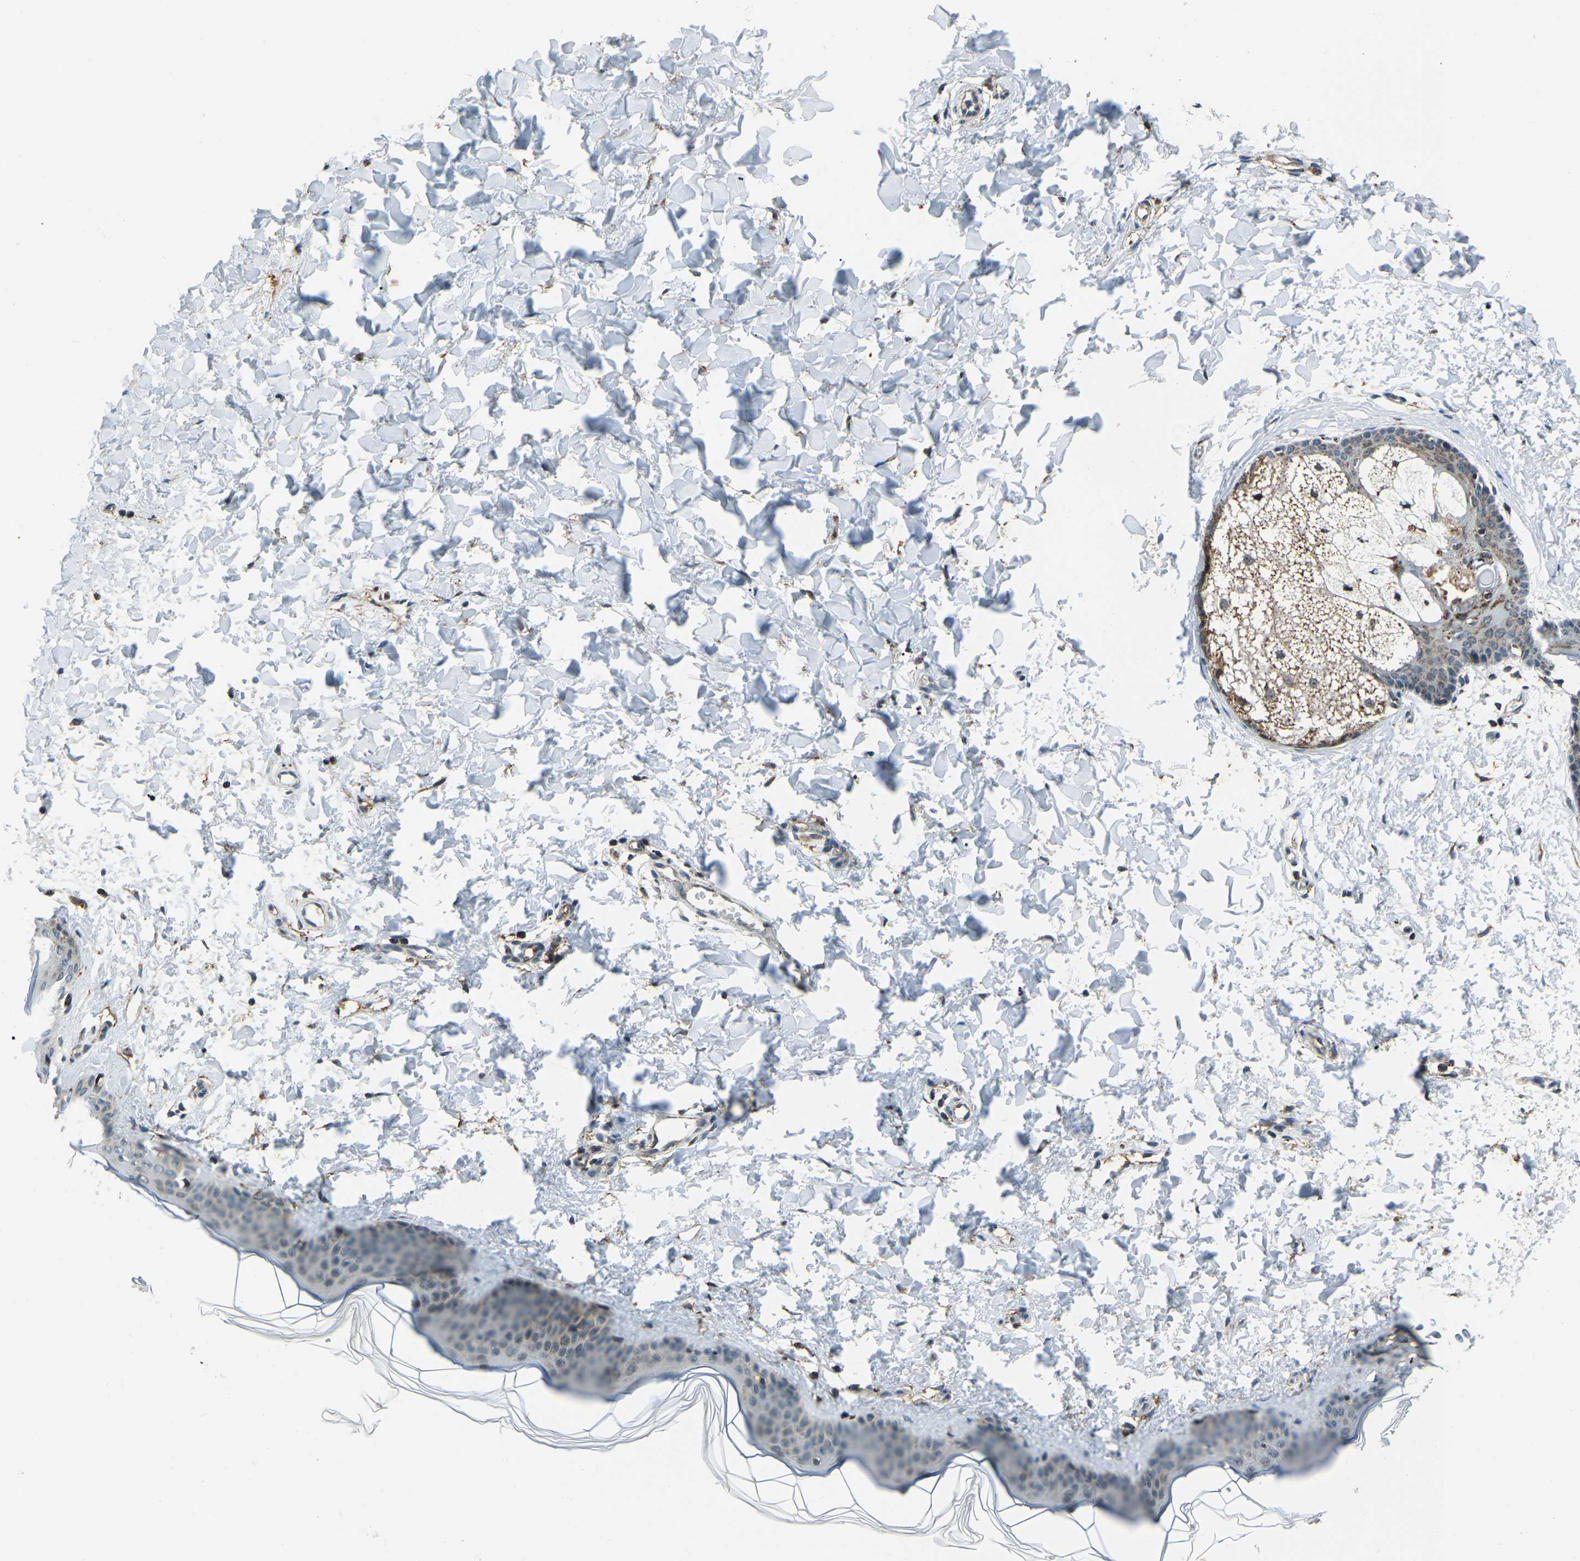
{"staining": {"intensity": "negative", "quantity": "none", "location": "none"}, "tissue": "skin", "cell_type": "Fibroblasts", "image_type": "normal", "snomed": [{"axis": "morphology", "description": "Normal tissue, NOS"}, {"axis": "topography", "description": "Skin"}], "caption": "Fibroblasts are negative for protein expression in normal human skin. (DAB immunohistochemistry with hematoxylin counter stain).", "gene": "RBM33", "patient": {"sex": "female", "age": 17}}